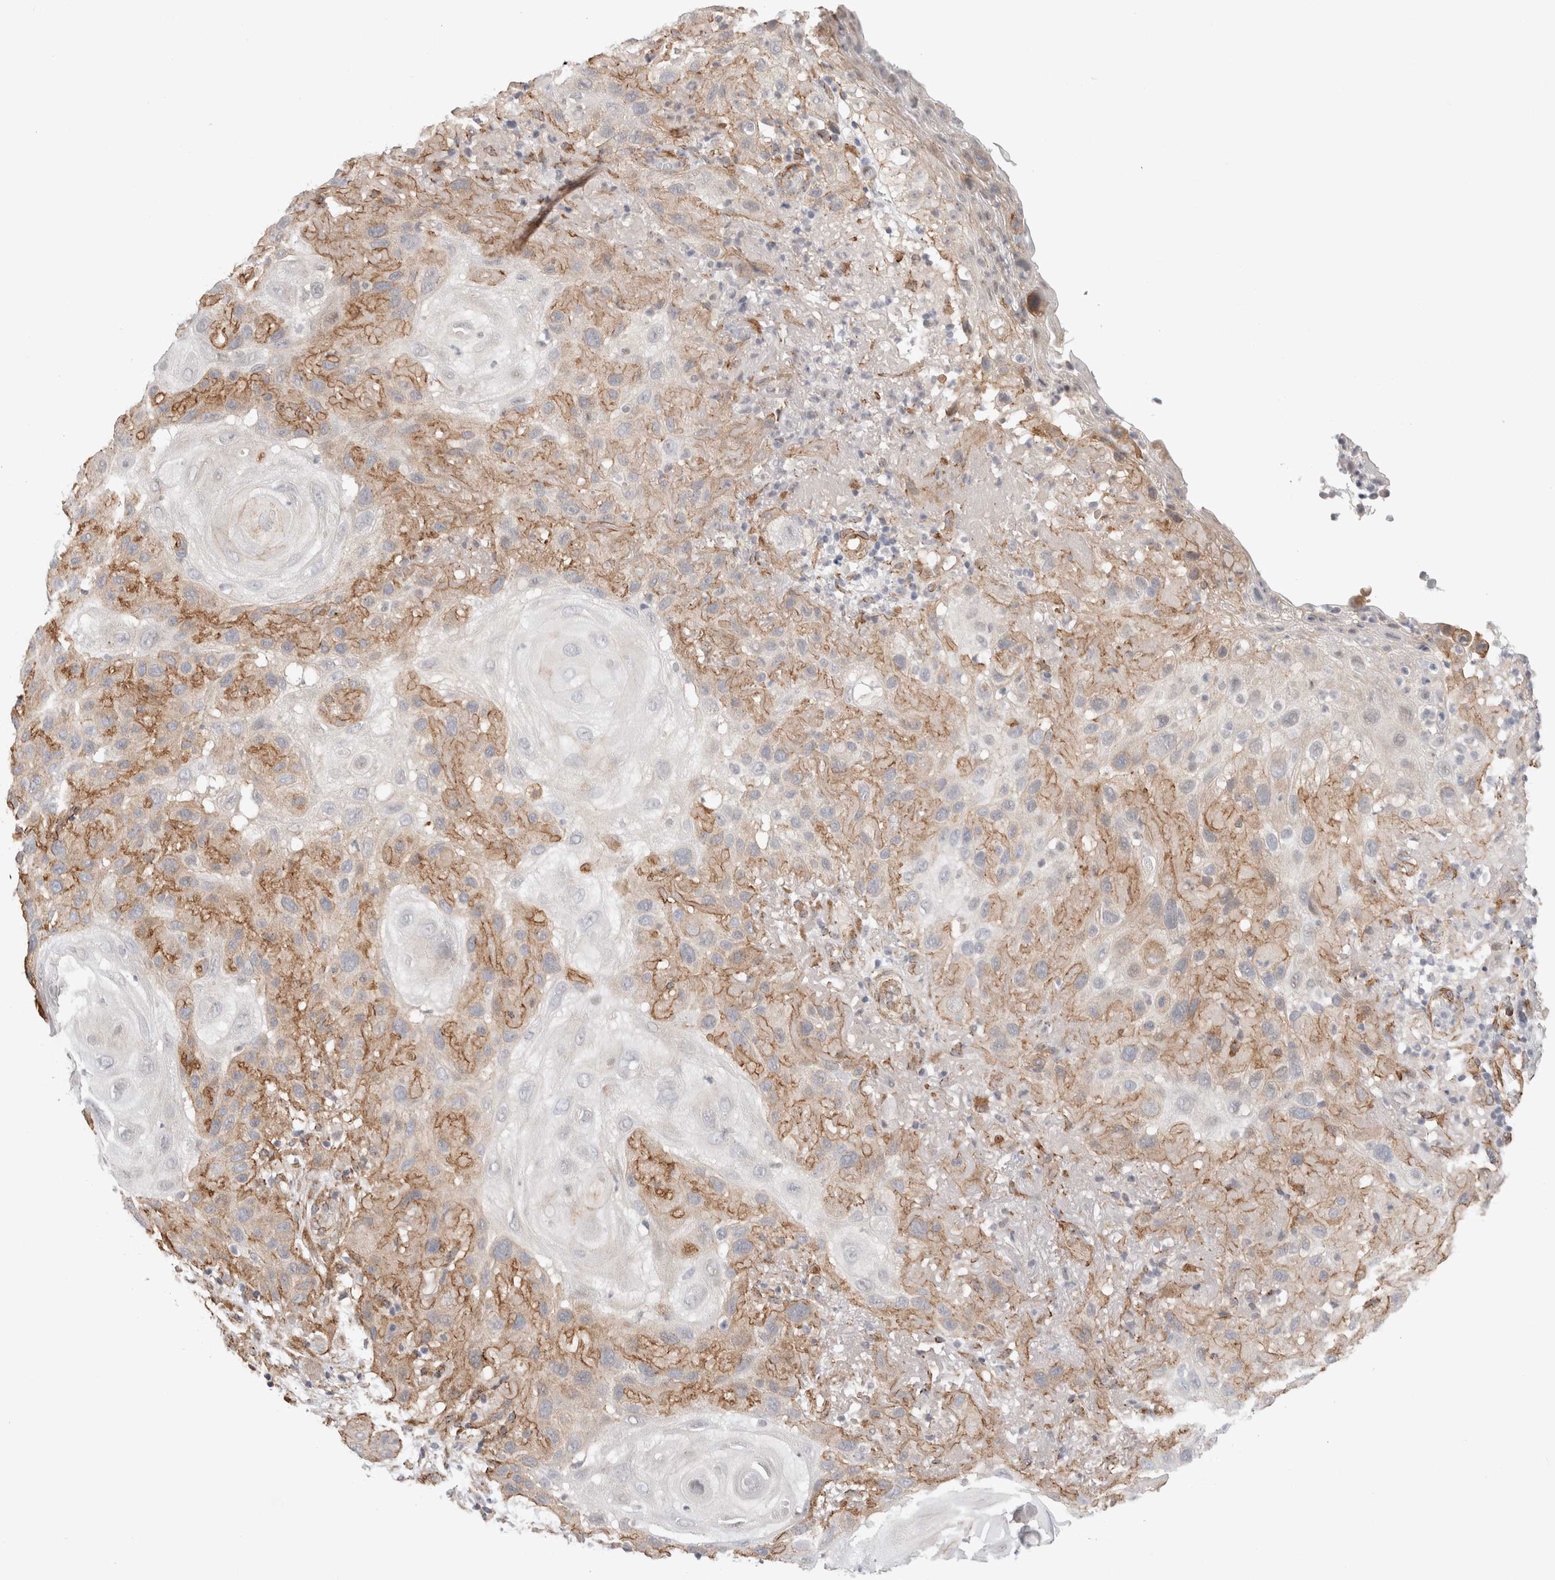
{"staining": {"intensity": "weak", "quantity": "25%-75%", "location": "cytoplasmic/membranous"}, "tissue": "skin cancer", "cell_type": "Tumor cells", "image_type": "cancer", "snomed": [{"axis": "morphology", "description": "Squamous cell carcinoma, NOS"}, {"axis": "topography", "description": "Skin"}], "caption": "Protein staining by IHC exhibits weak cytoplasmic/membranous positivity in approximately 25%-75% of tumor cells in skin cancer.", "gene": "CAAP1", "patient": {"sex": "female", "age": 96}}